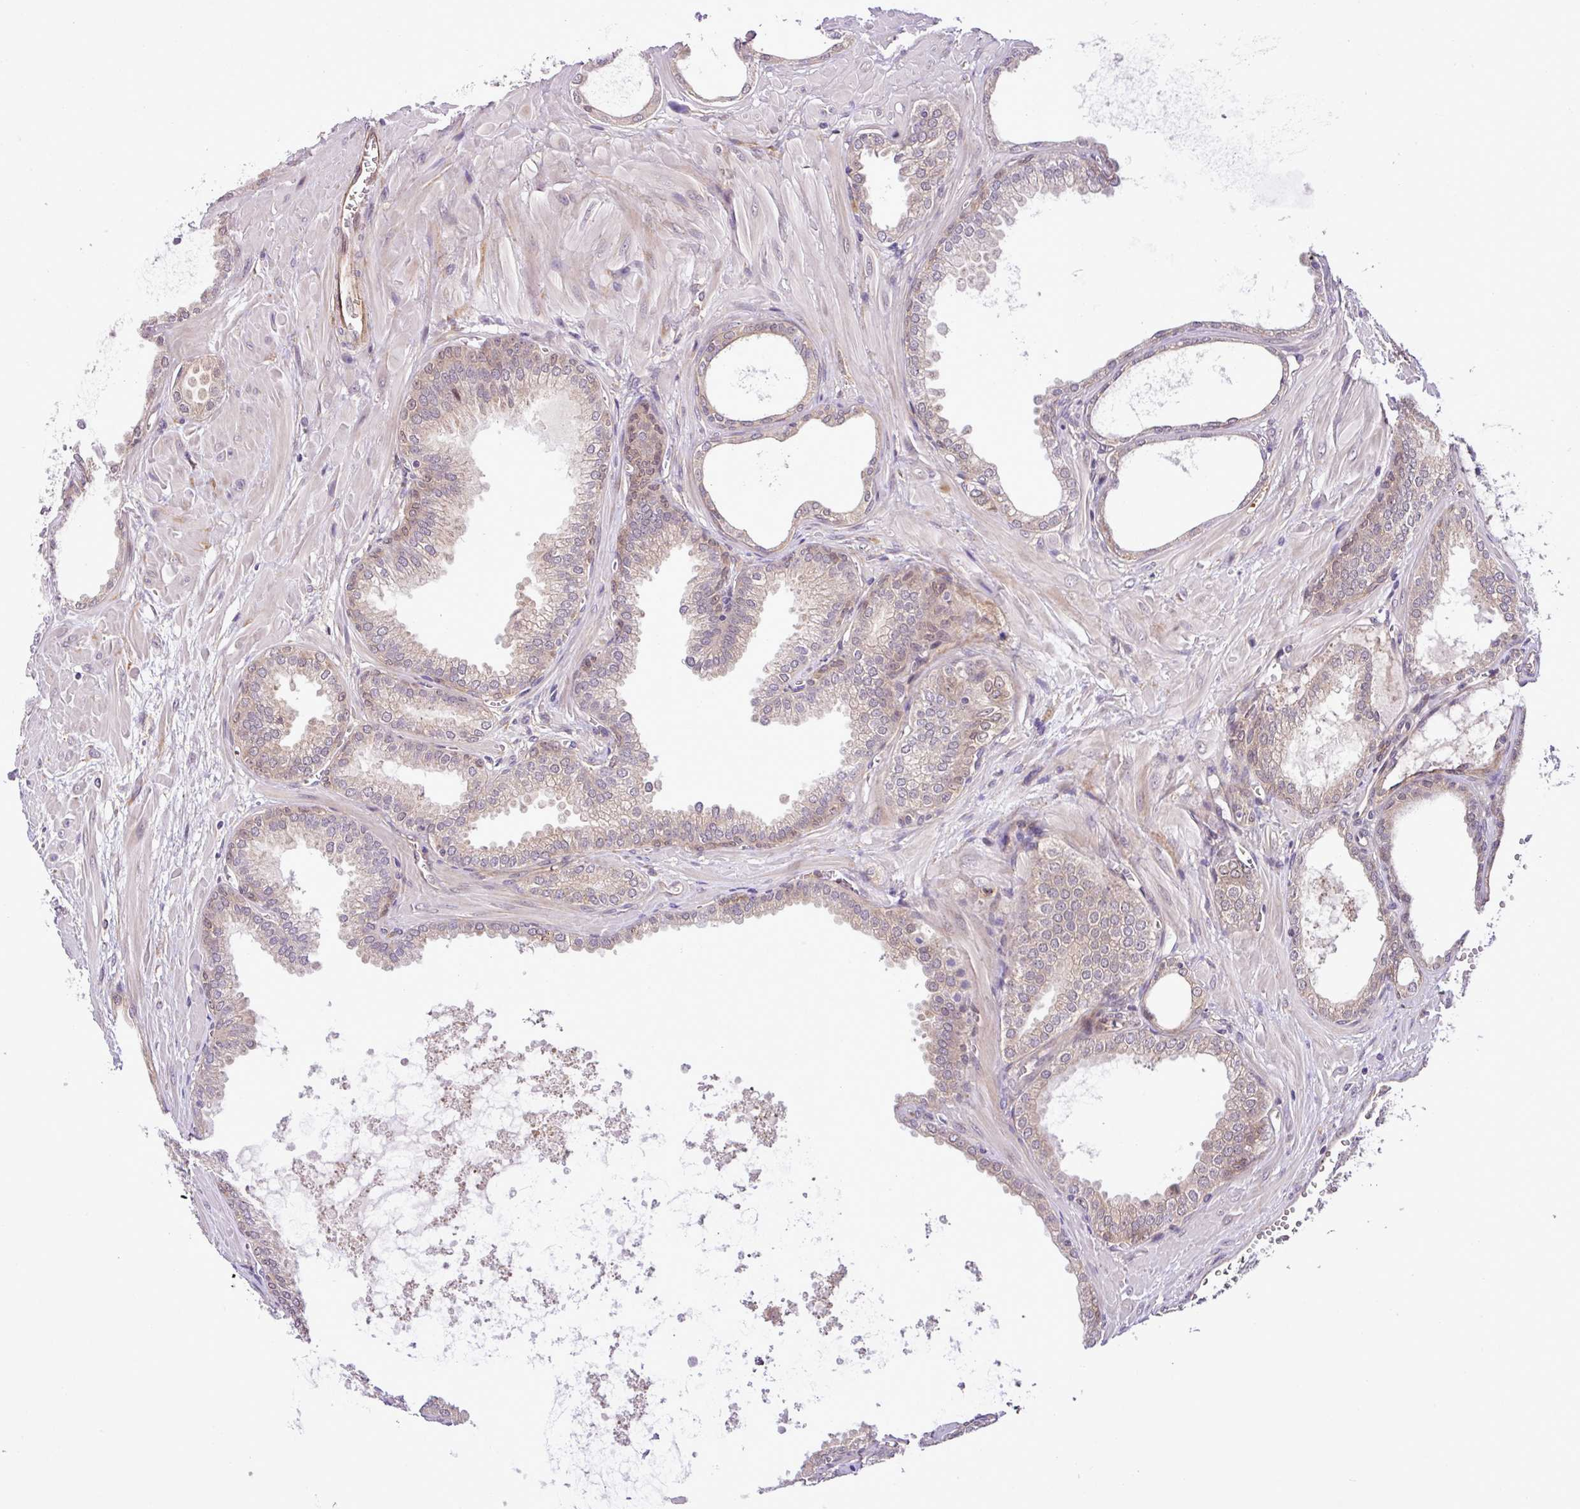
{"staining": {"intensity": "weak", "quantity": ">75%", "location": "cytoplasmic/membranous"}, "tissue": "prostate cancer", "cell_type": "Tumor cells", "image_type": "cancer", "snomed": [{"axis": "morphology", "description": "Adenocarcinoma, Low grade"}, {"axis": "topography", "description": "Prostate"}], "caption": "Adenocarcinoma (low-grade) (prostate) stained with DAB (3,3'-diaminobenzidine) IHC reveals low levels of weak cytoplasmic/membranous expression in approximately >75% of tumor cells. (DAB = brown stain, brightfield microscopy at high magnification).", "gene": "DLGAP4", "patient": {"sex": "male", "age": 67}}